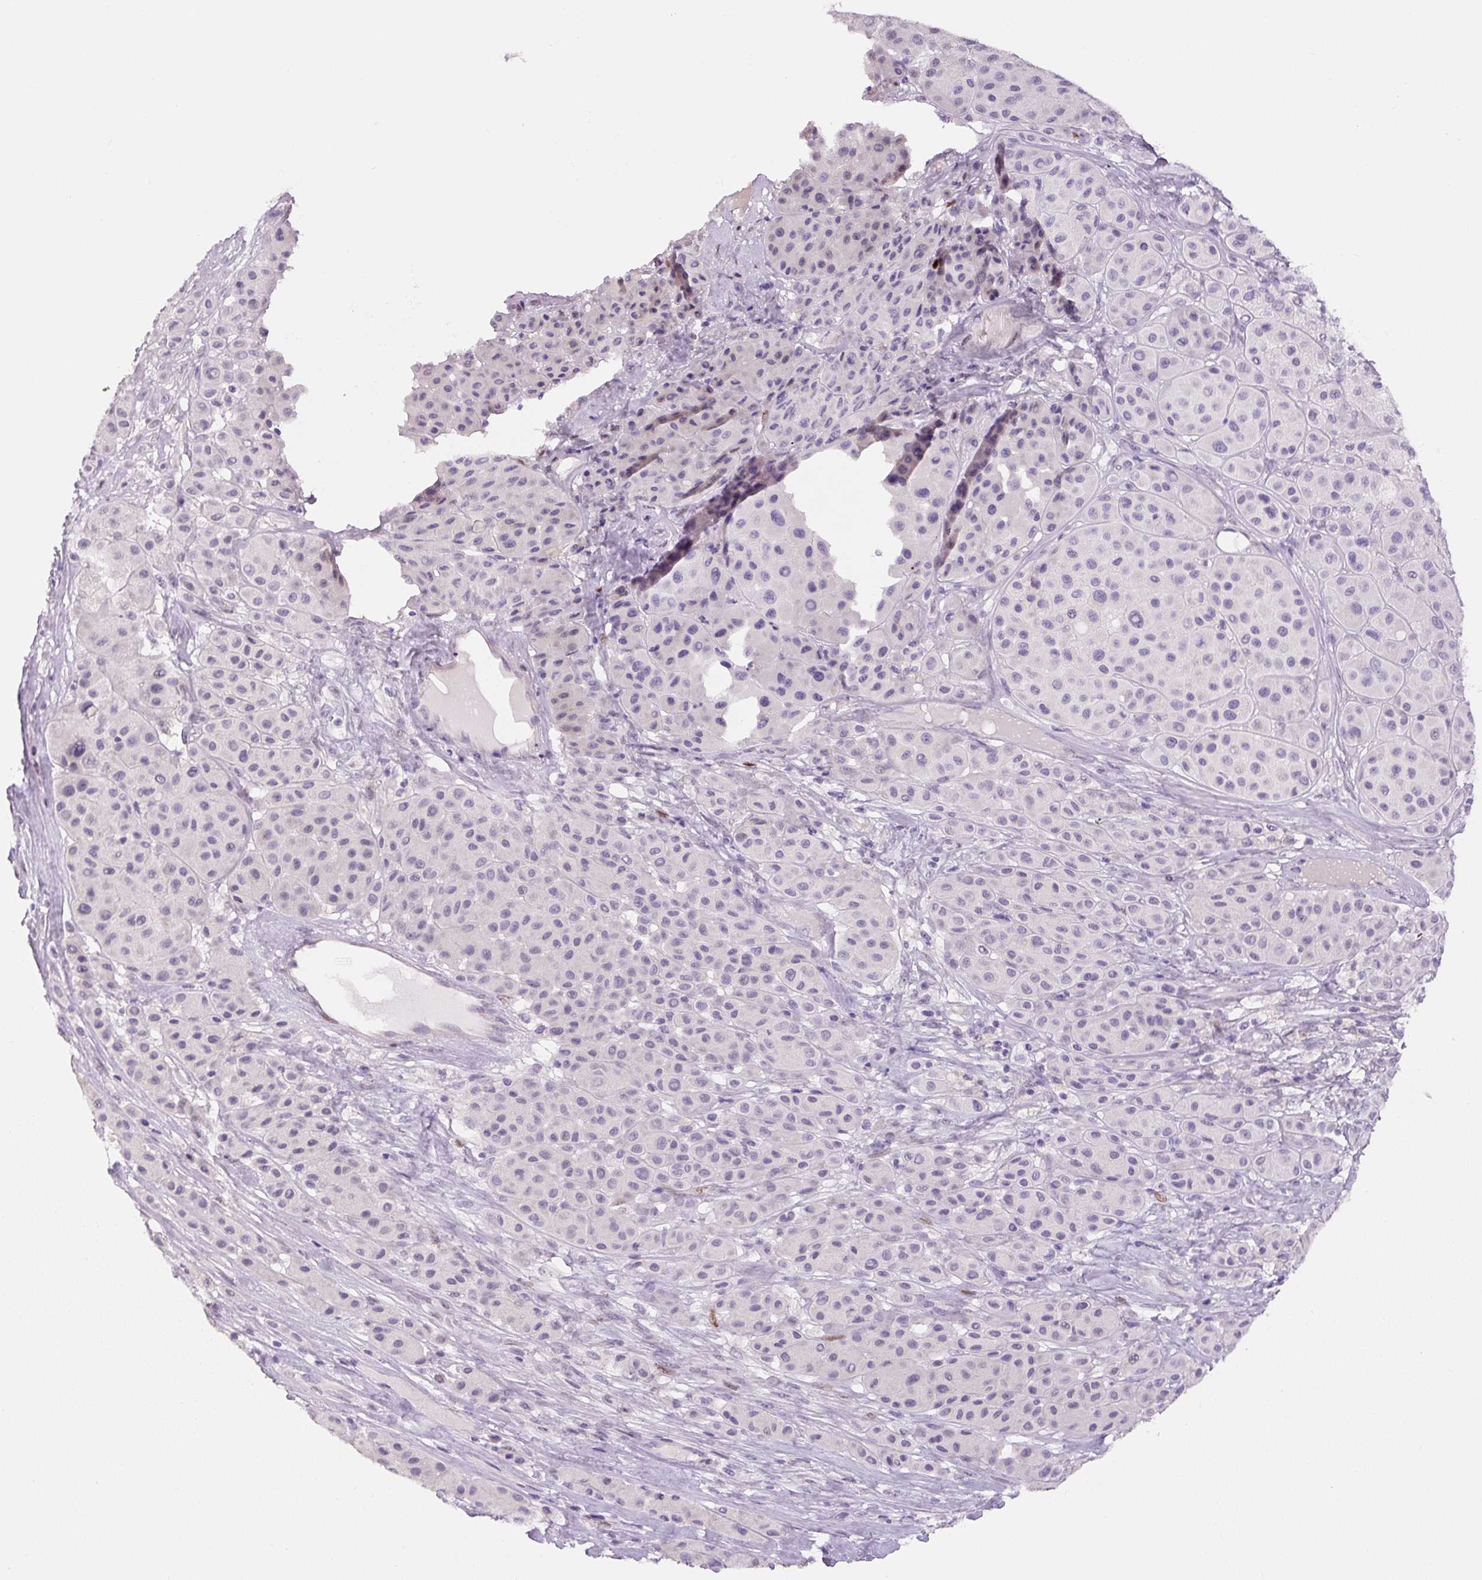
{"staining": {"intensity": "negative", "quantity": "none", "location": "none"}, "tissue": "melanoma", "cell_type": "Tumor cells", "image_type": "cancer", "snomed": [{"axis": "morphology", "description": "Malignant melanoma, Metastatic site"}, {"axis": "topography", "description": "Smooth muscle"}], "caption": "Melanoma was stained to show a protein in brown. There is no significant staining in tumor cells.", "gene": "SIX1", "patient": {"sex": "male", "age": 41}}